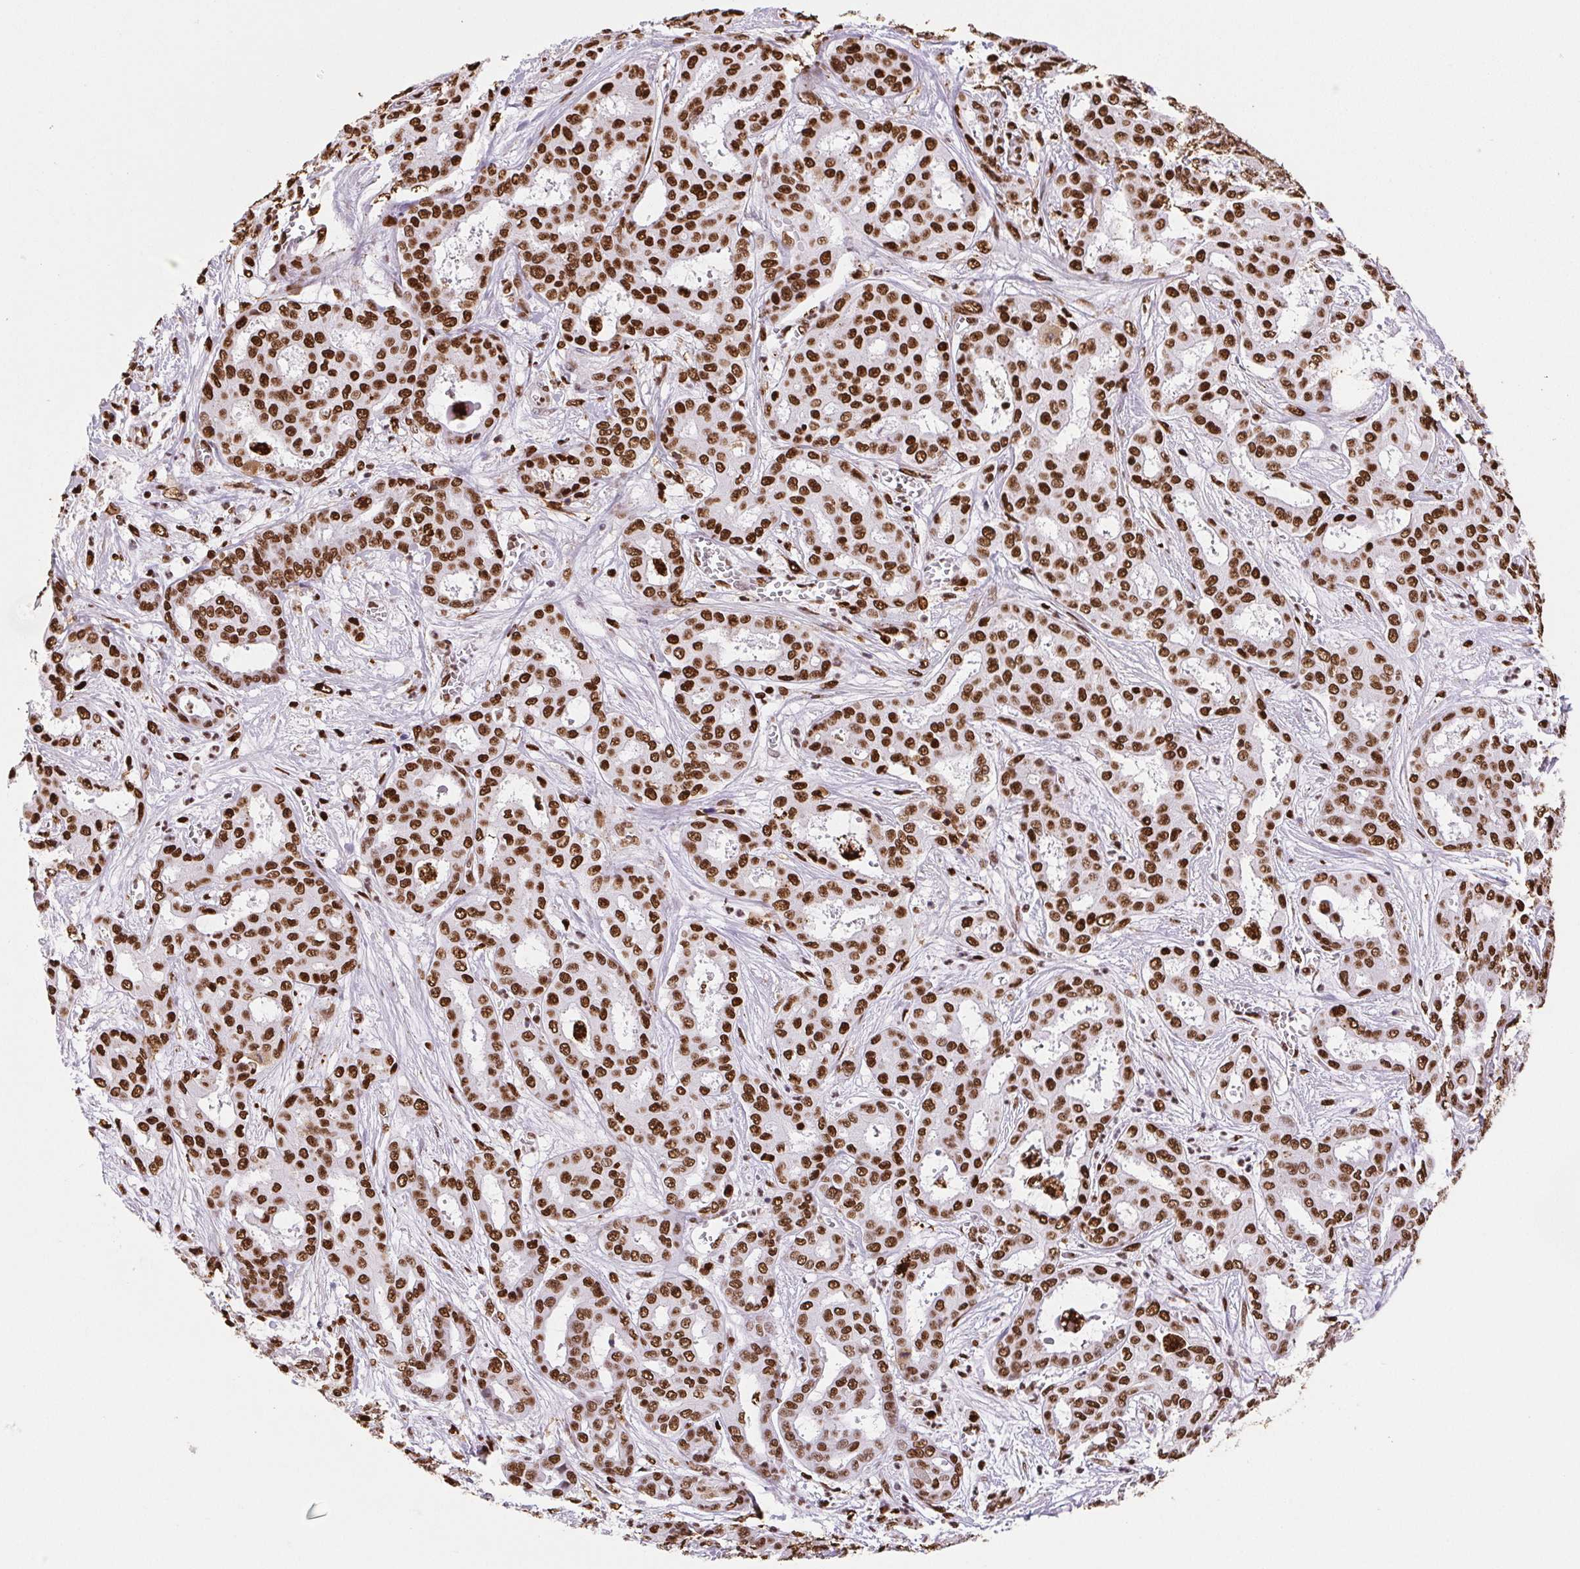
{"staining": {"intensity": "strong", "quantity": ">75%", "location": "nuclear"}, "tissue": "liver cancer", "cell_type": "Tumor cells", "image_type": "cancer", "snomed": [{"axis": "morphology", "description": "Cholangiocarcinoma"}, {"axis": "topography", "description": "Liver"}], "caption": "Protein staining of cholangiocarcinoma (liver) tissue displays strong nuclear staining in approximately >75% of tumor cells.", "gene": "SET", "patient": {"sex": "female", "age": 64}}